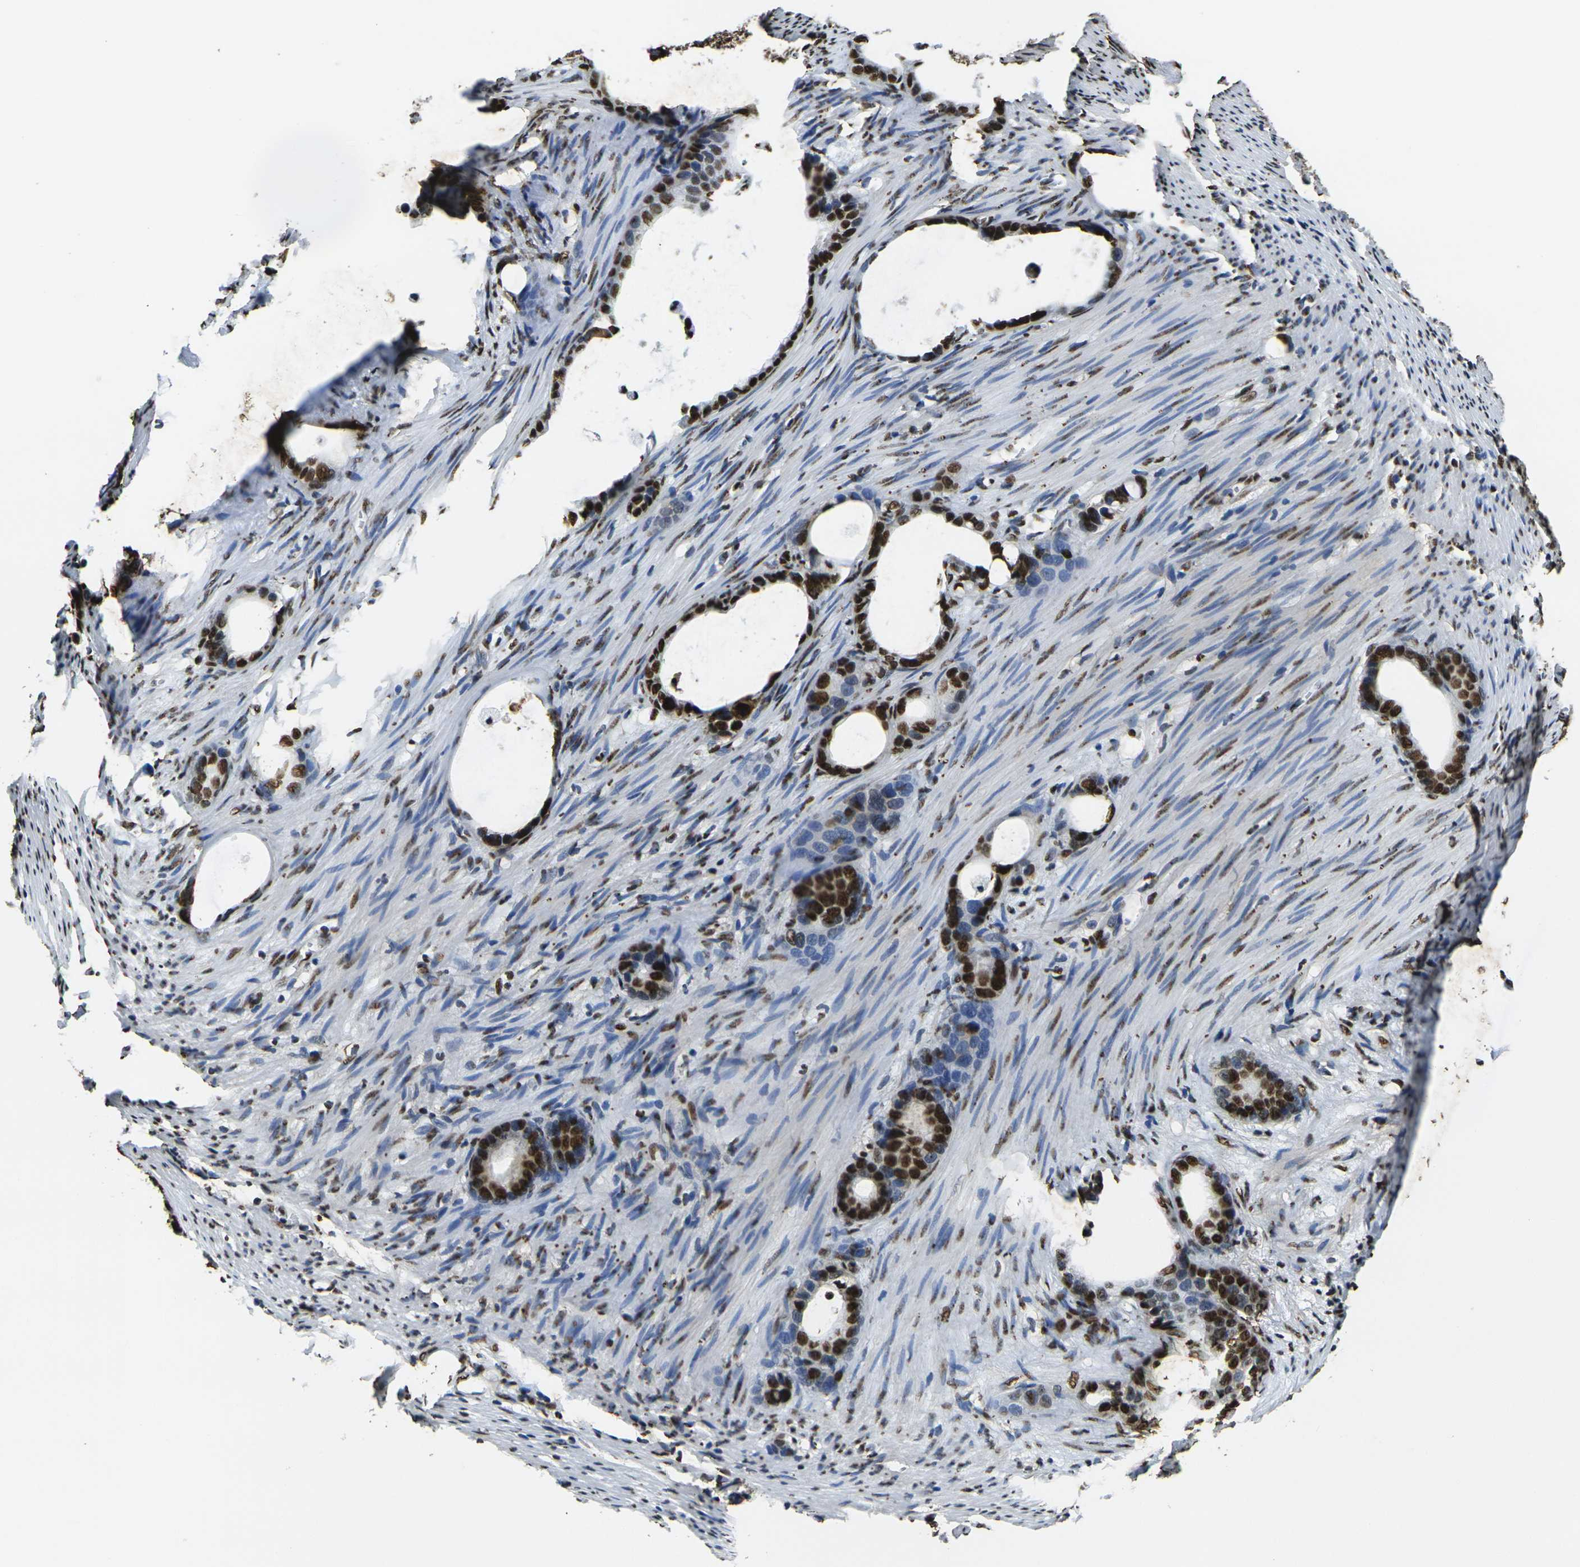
{"staining": {"intensity": "strong", "quantity": ">75%", "location": "nuclear"}, "tissue": "stomach cancer", "cell_type": "Tumor cells", "image_type": "cancer", "snomed": [{"axis": "morphology", "description": "Adenocarcinoma, NOS"}, {"axis": "topography", "description": "Stomach"}], "caption": "Human adenocarcinoma (stomach) stained for a protein (brown) demonstrates strong nuclear positive expression in approximately >75% of tumor cells.", "gene": "SMARCC1", "patient": {"sex": "female", "age": 75}}